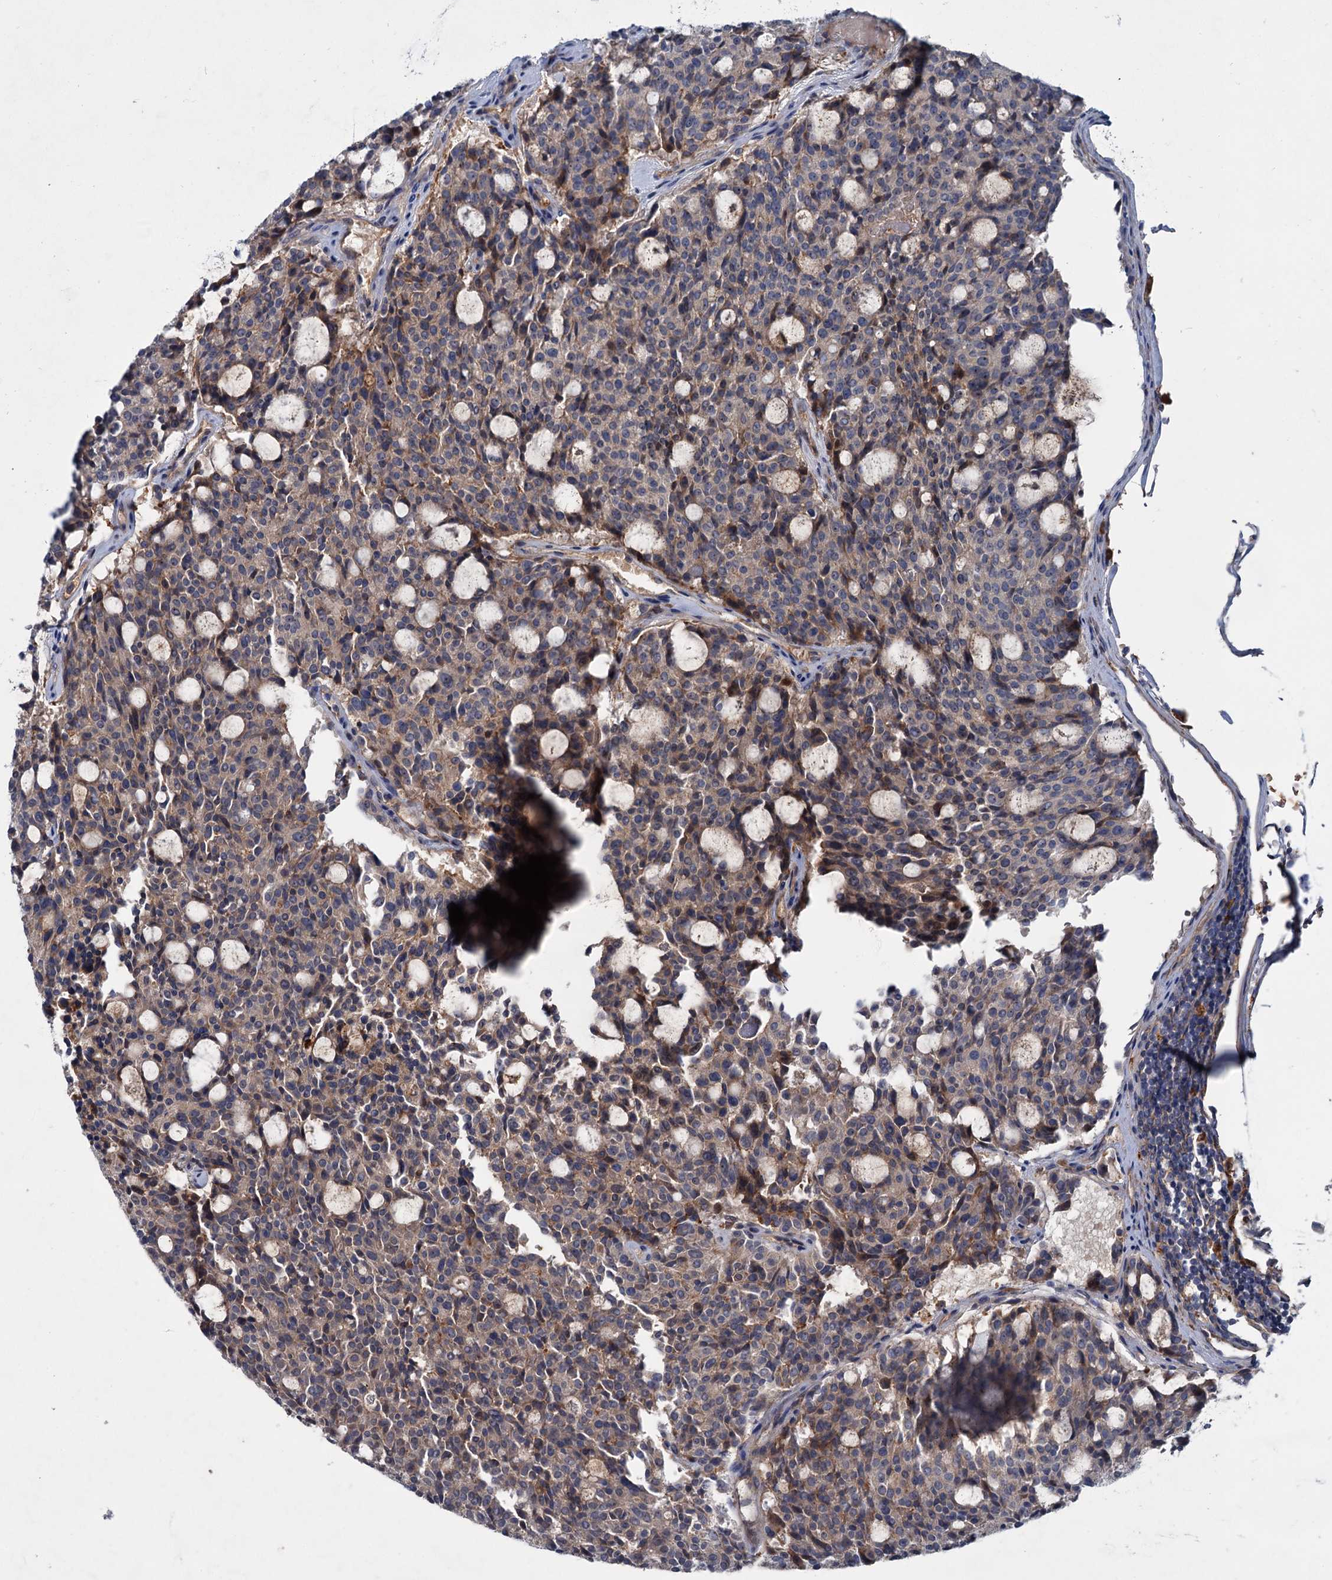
{"staining": {"intensity": "weak", "quantity": "<25%", "location": "cytoplasmic/membranous"}, "tissue": "carcinoid", "cell_type": "Tumor cells", "image_type": "cancer", "snomed": [{"axis": "morphology", "description": "Carcinoid, malignant, NOS"}, {"axis": "topography", "description": "Pancreas"}], "caption": "This is a photomicrograph of immunohistochemistry (IHC) staining of carcinoid, which shows no positivity in tumor cells. (DAB immunohistochemistry with hematoxylin counter stain).", "gene": "CHRD", "patient": {"sex": "female", "age": 54}}